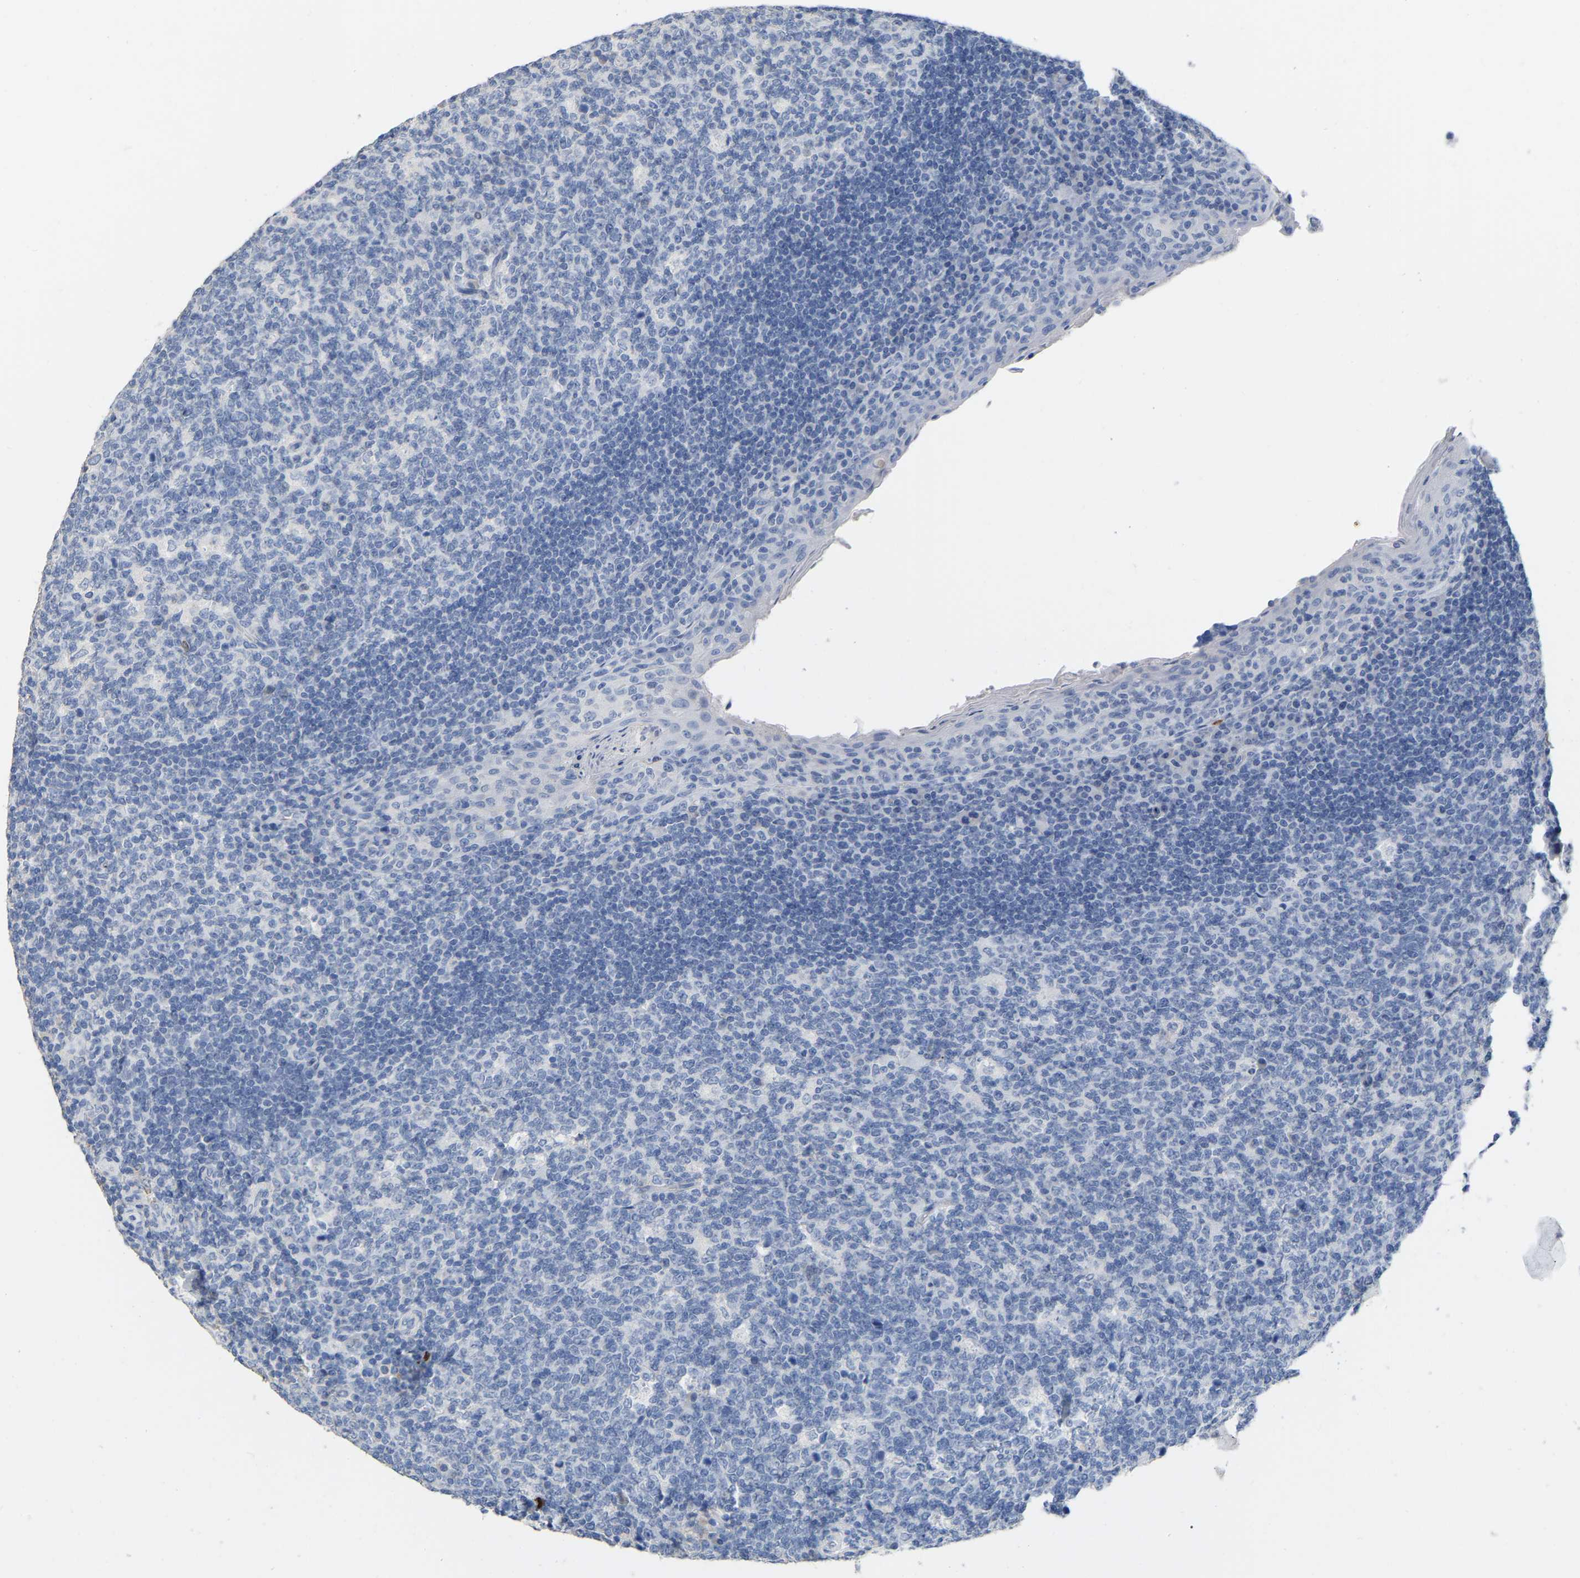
{"staining": {"intensity": "negative", "quantity": "none", "location": "none"}, "tissue": "tonsil", "cell_type": "Germinal center cells", "image_type": "normal", "snomed": [{"axis": "morphology", "description": "Normal tissue, NOS"}, {"axis": "topography", "description": "Tonsil"}], "caption": "A high-resolution photomicrograph shows IHC staining of normal tonsil, which displays no significant positivity in germinal center cells. The staining was performed using DAB (3,3'-diaminobenzidine) to visualize the protein expression in brown, while the nuclei were stained in blue with hematoxylin (Magnification: 20x).", "gene": "ULBP2", "patient": {"sex": "male", "age": 17}}